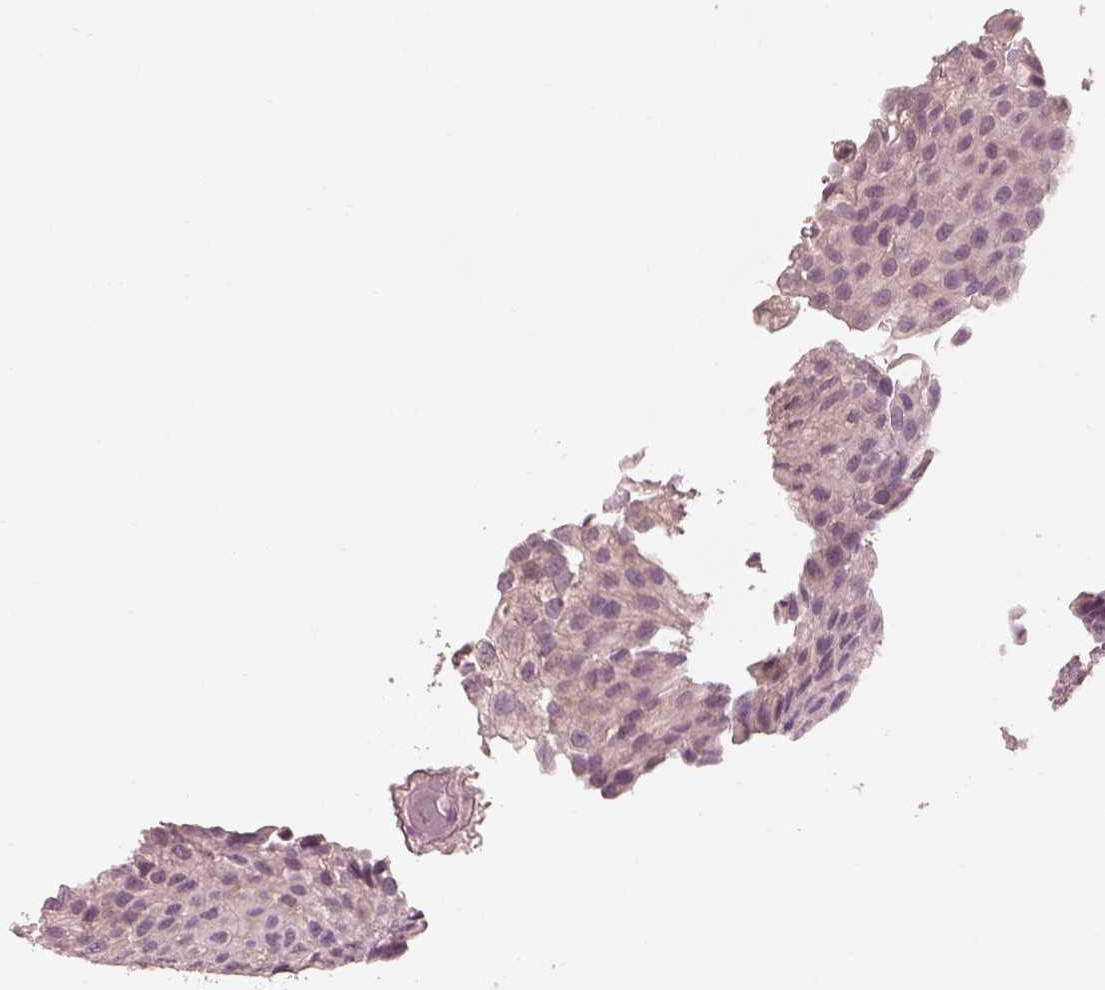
{"staining": {"intensity": "negative", "quantity": "none", "location": "none"}, "tissue": "urothelial cancer", "cell_type": "Tumor cells", "image_type": "cancer", "snomed": [{"axis": "morphology", "description": "Urothelial carcinoma, NOS"}, {"axis": "topography", "description": "Urinary bladder"}], "caption": "Urothelial cancer stained for a protein using IHC reveals no expression tumor cells.", "gene": "PRKACG", "patient": {"sex": "male", "age": 87}}